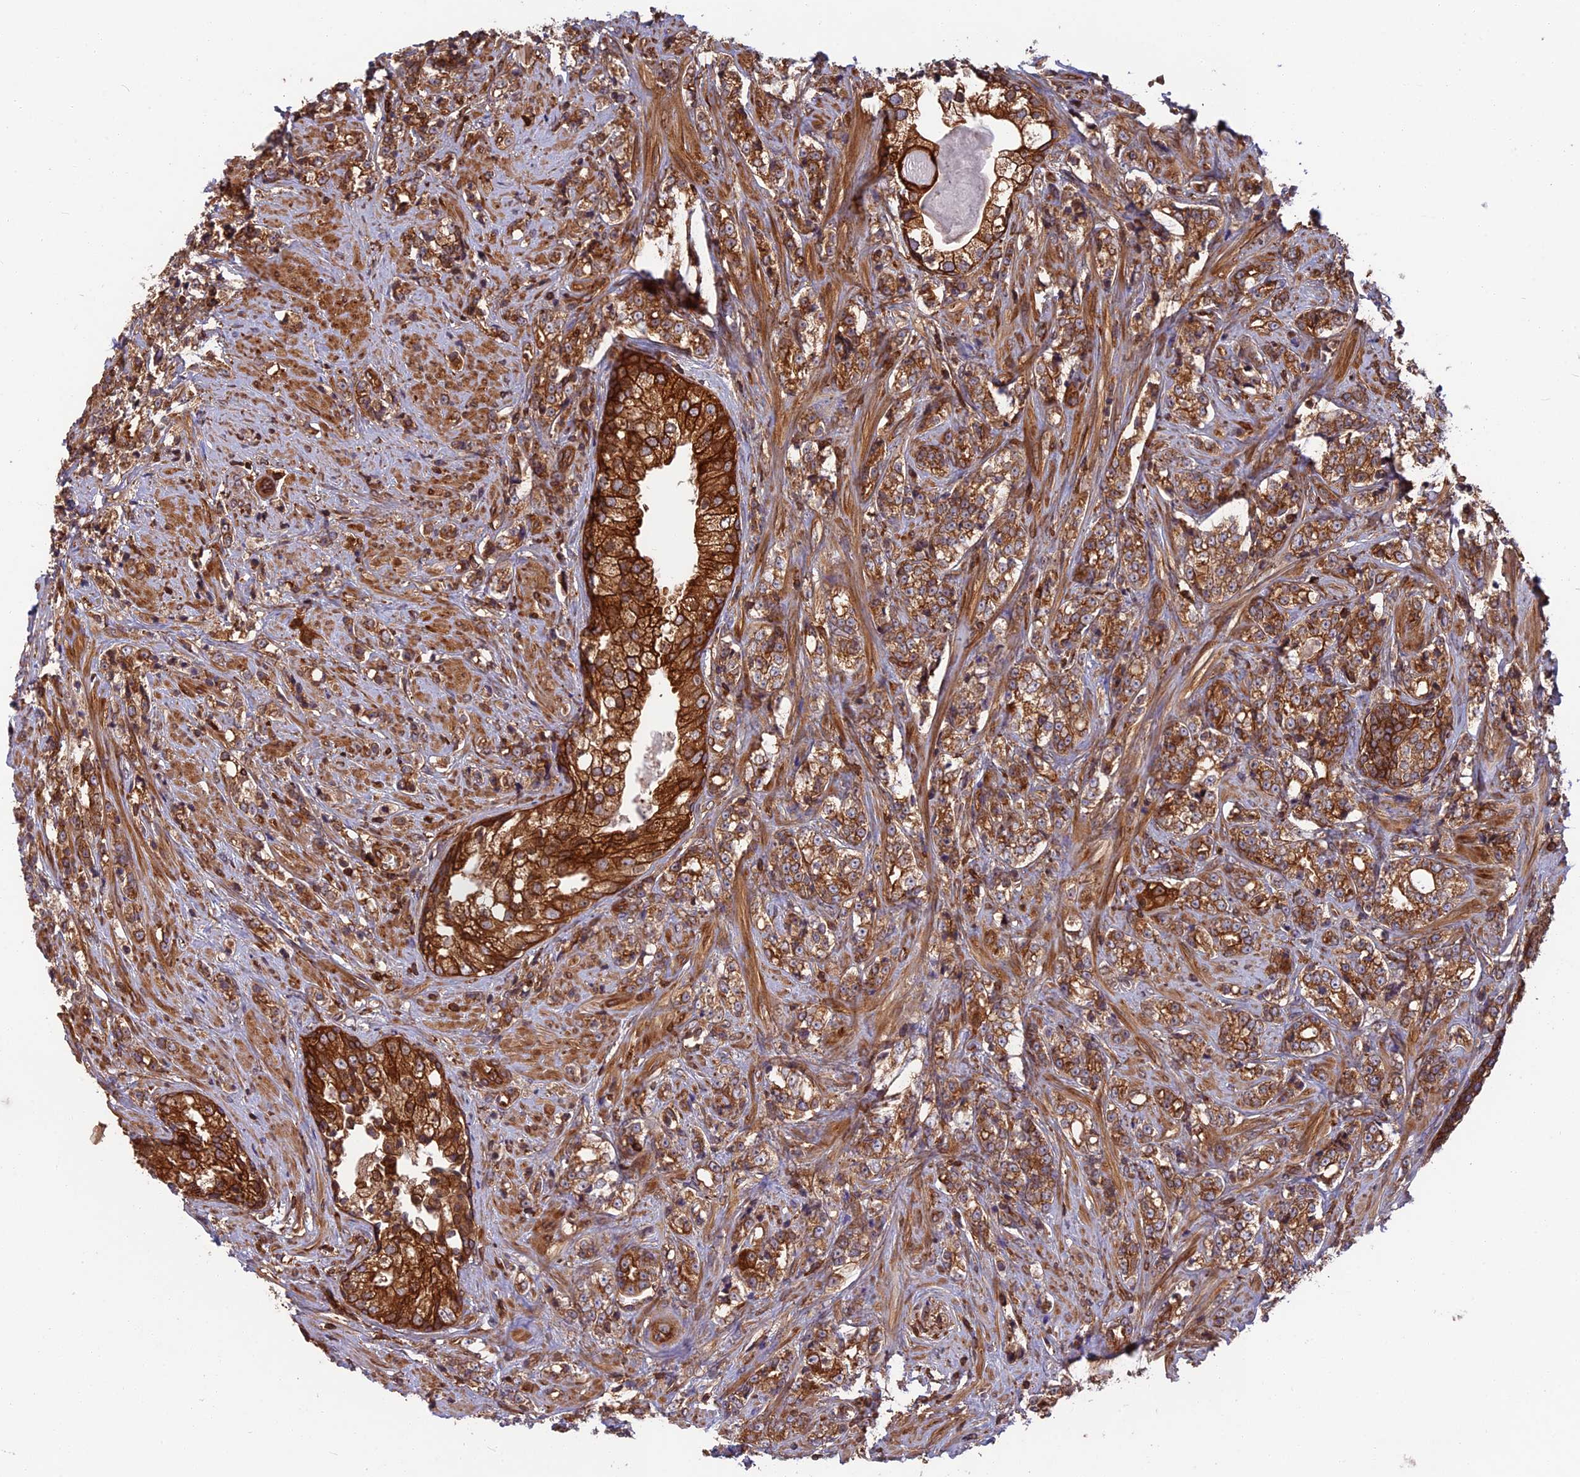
{"staining": {"intensity": "moderate", "quantity": ">75%", "location": "cytoplasmic/membranous"}, "tissue": "prostate cancer", "cell_type": "Tumor cells", "image_type": "cancer", "snomed": [{"axis": "morphology", "description": "Adenocarcinoma, High grade"}, {"axis": "topography", "description": "Prostate"}], "caption": "Protein positivity by immunohistochemistry (IHC) demonstrates moderate cytoplasmic/membranous staining in about >75% of tumor cells in adenocarcinoma (high-grade) (prostate). Nuclei are stained in blue.", "gene": "WDR1", "patient": {"sex": "male", "age": 69}}